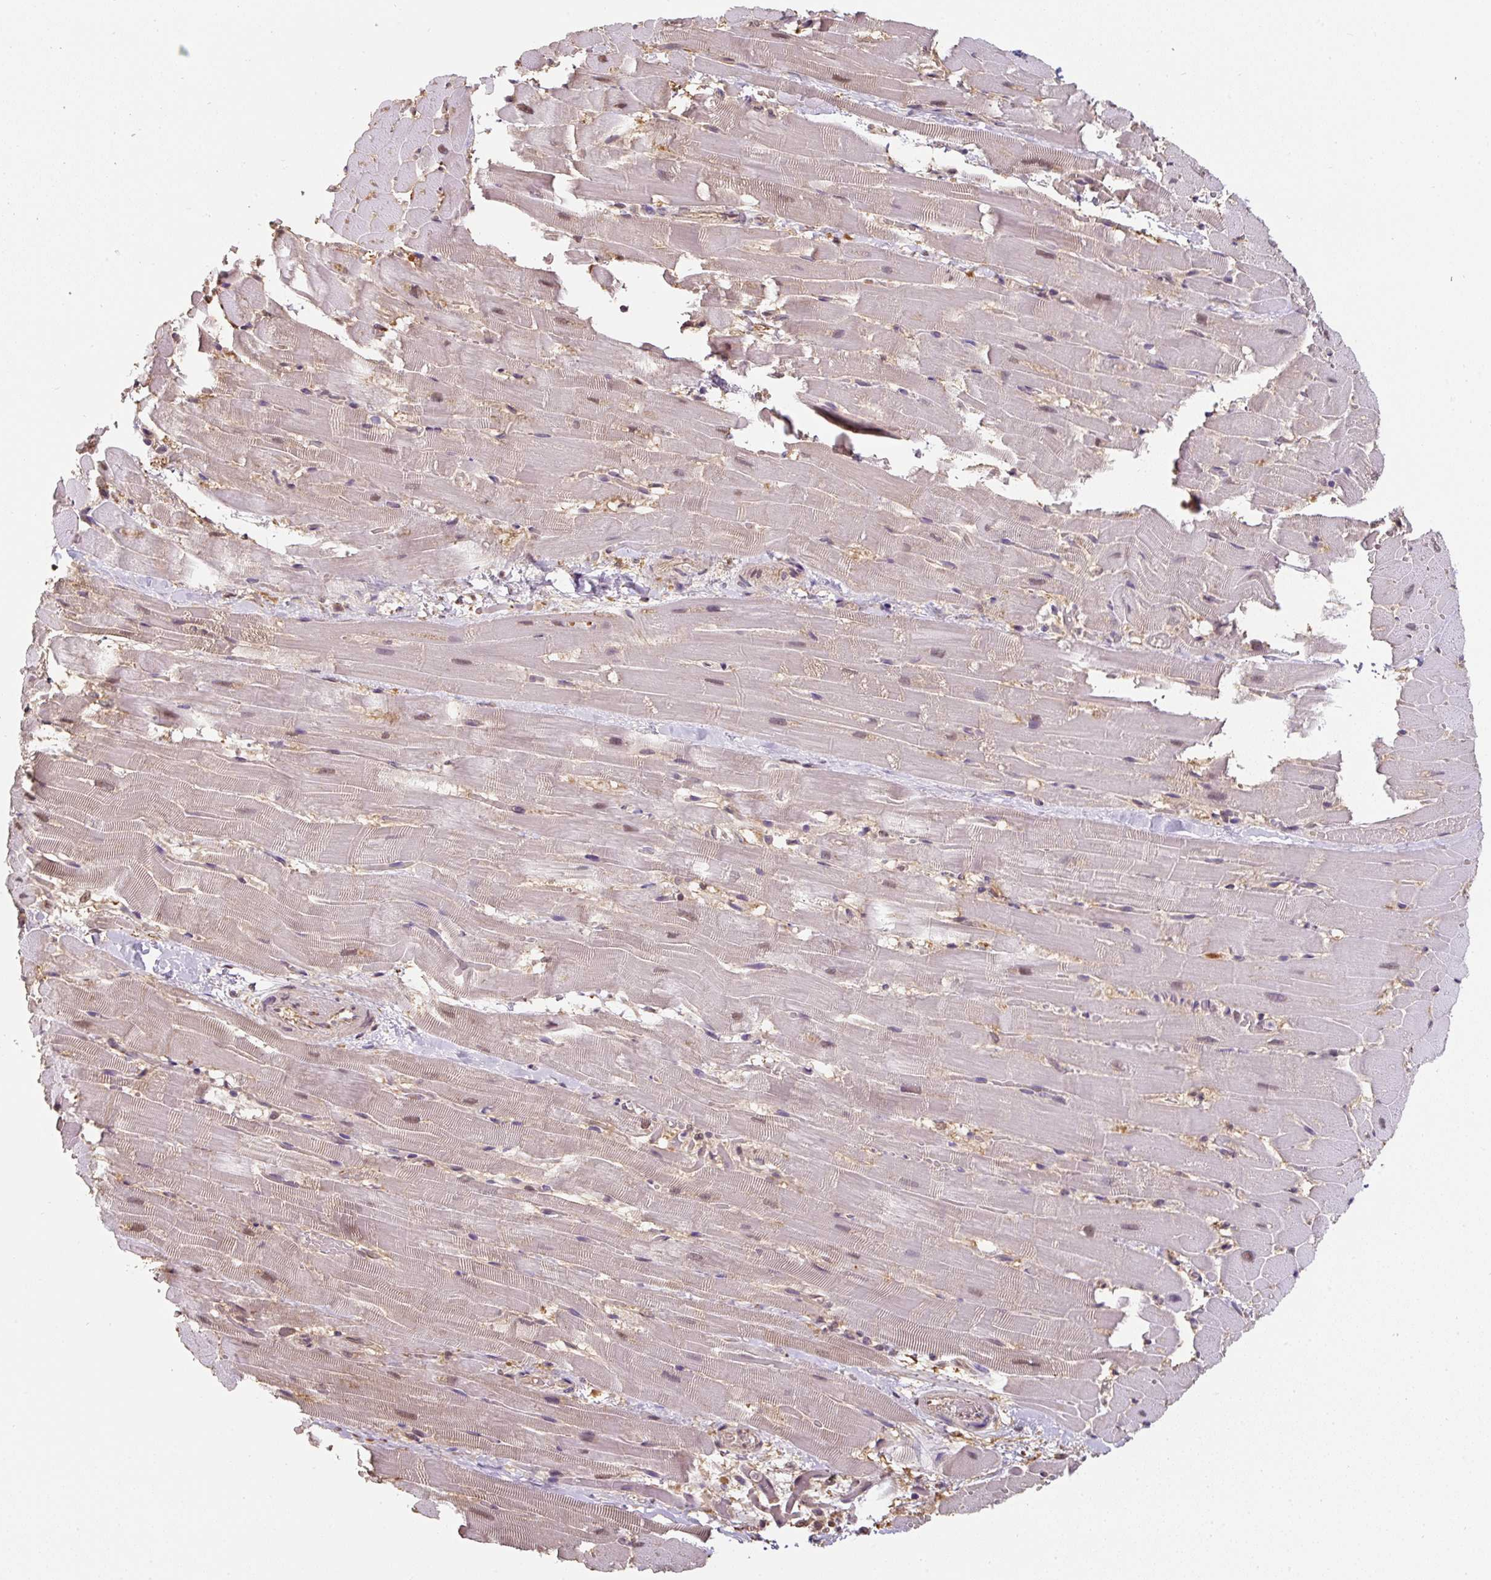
{"staining": {"intensity": "moderate", "quantity": "25%-75%", "location": "nuclear"}, "tissue": "heart muscle", "cell_type": "Cardiomyocytes", "image_type": "normal", "snomed": [{"axis": "morphology", "description": "Normal tissue, NOS"}, {"axis": "topography", "description": "Heart"}], "caption": "Protein staining of normal heart muscle displays moderate nuclear staining in approximately 25%-75% of cardiomyocytes.", "gene": "ST13", "patient": {"sex": "male", "age": 37}}